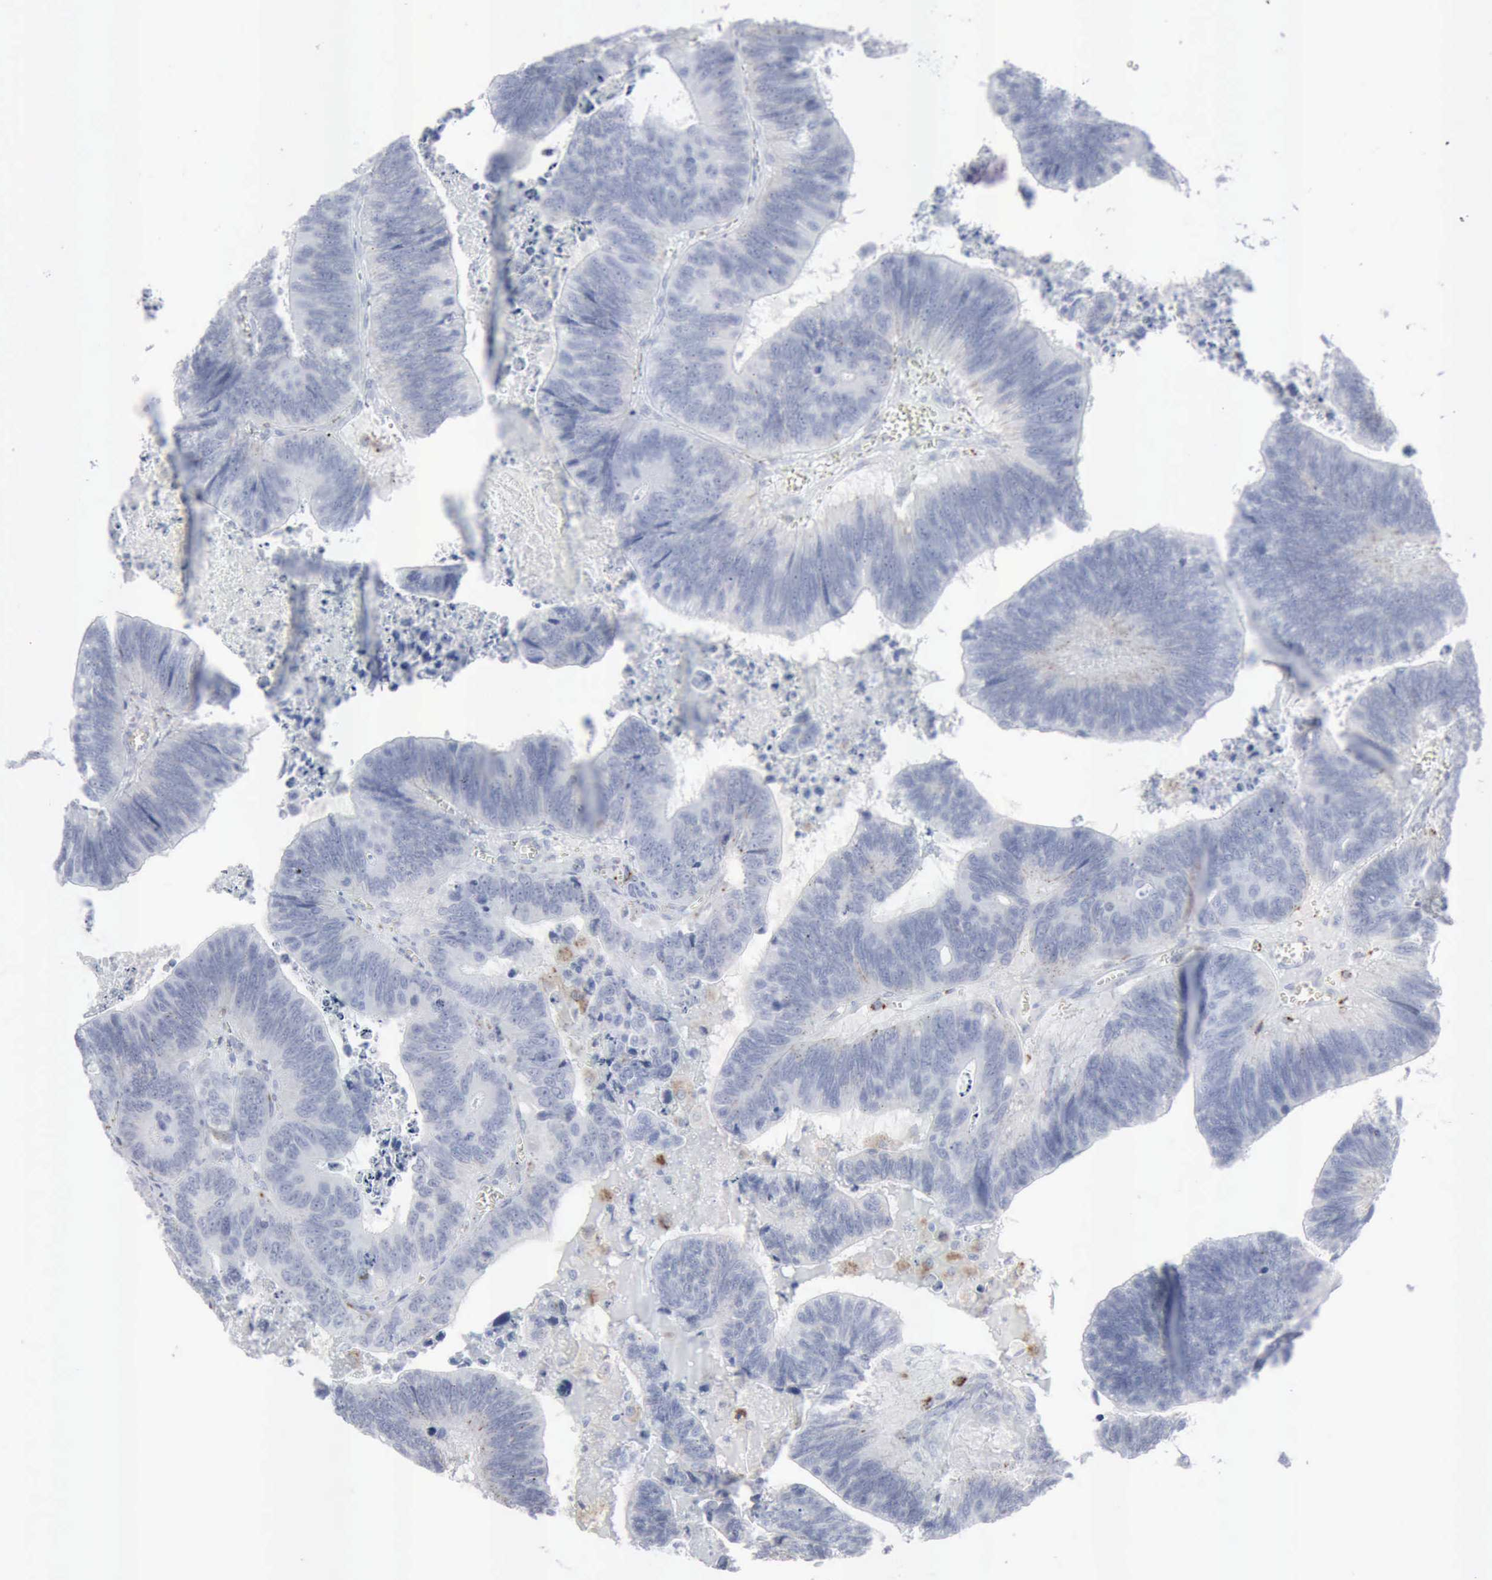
{"staining": {"intensity": "negative", "quantity": "none", "location": "none"}, "tissue": "colorectal cancer", "cell_type": "Tumor cells", "image_type": "cancer", "snomed": [{"axis": "morphology", "description": "Adenocarcinoma, NOS"}, {"axis": "topography", "description": "Colon"}], "caption": "This is a image of immunohistochemistry (IHC) staining of colorectal adenocarcinoma, which shows no staining in tumor cells.", "gene": "GLA", "patient": {"sex": "male", "age": 72}}